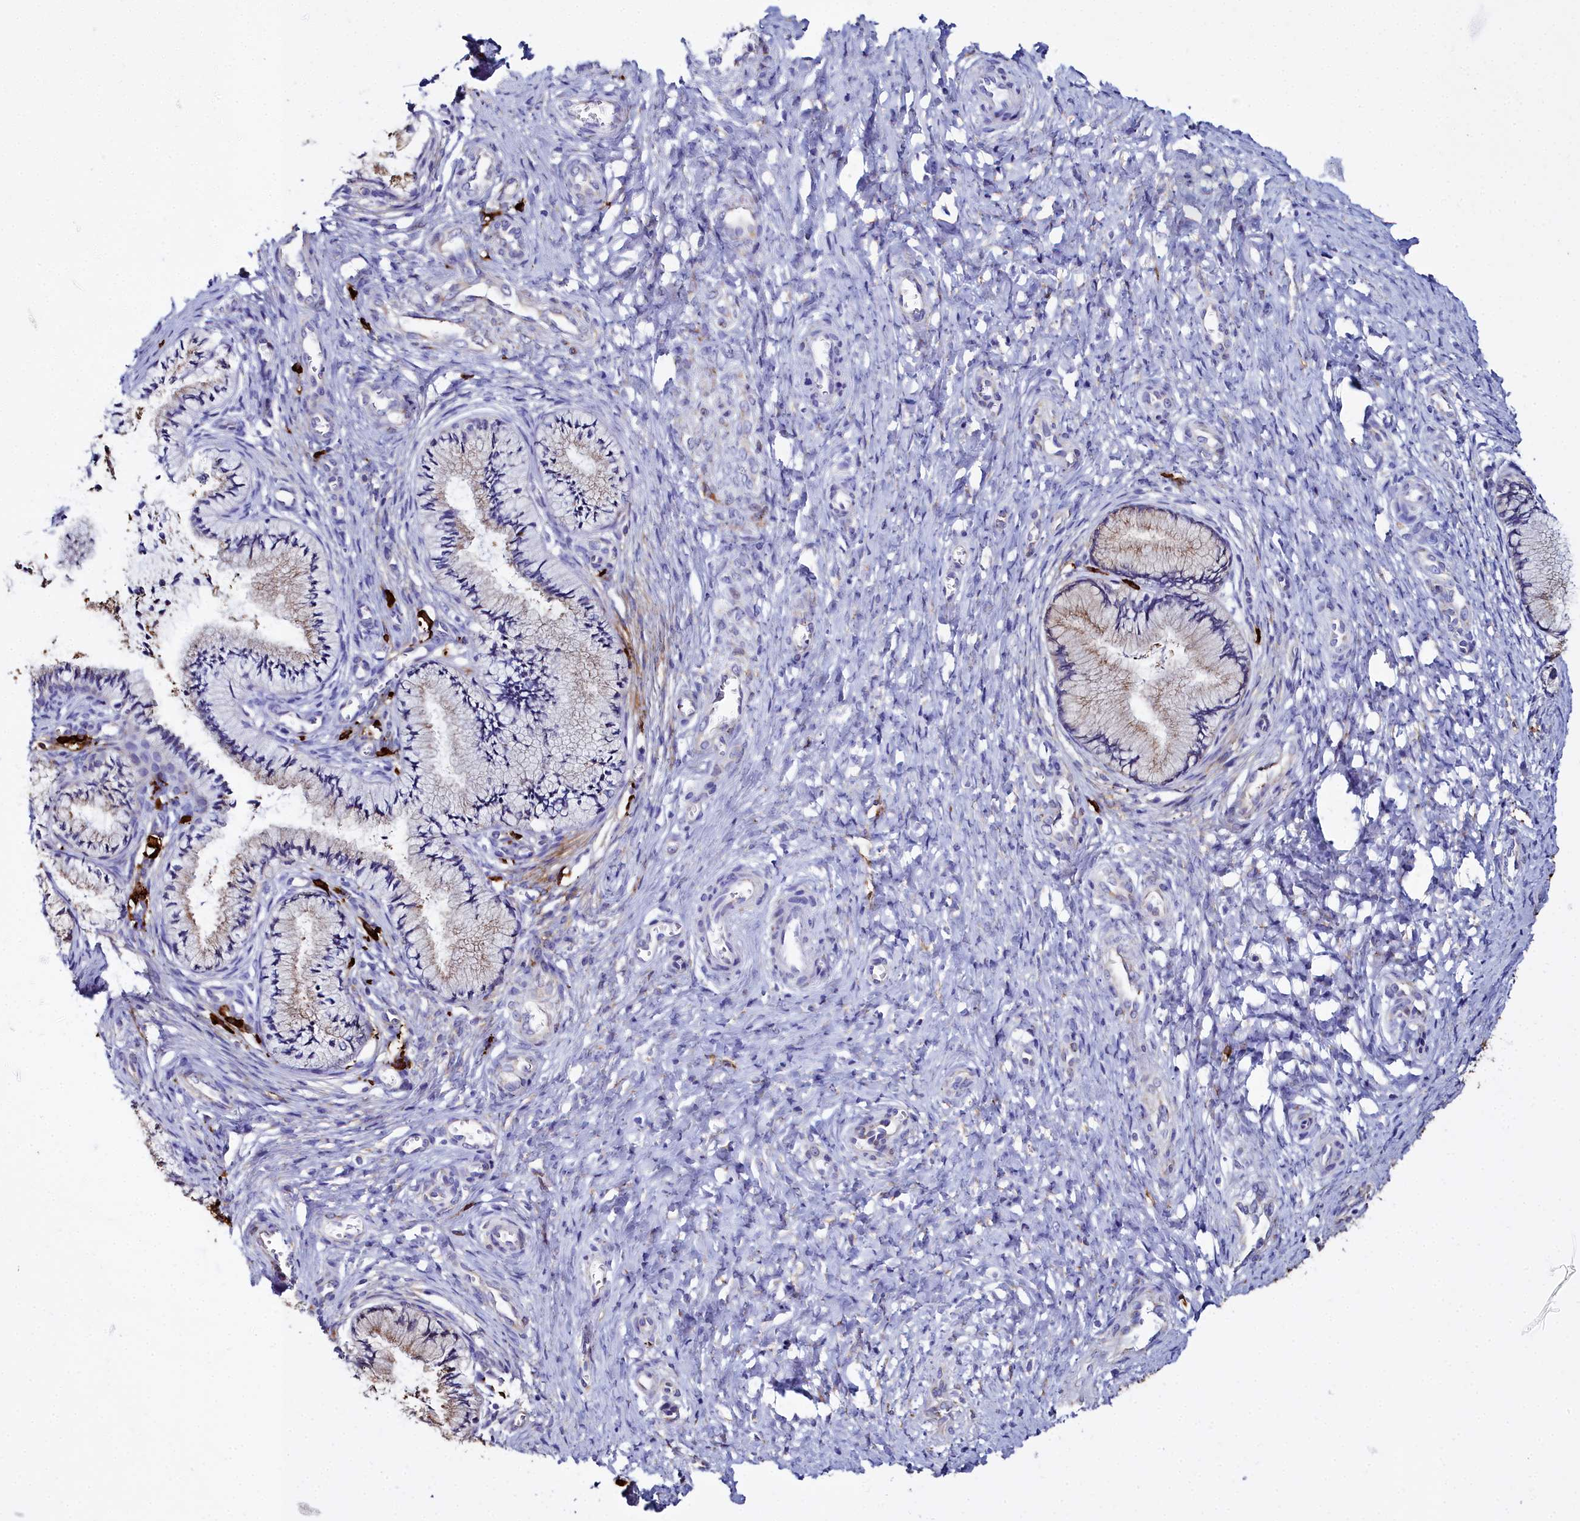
{"staining": {"intensity": "moderate", "quantity": "25%-75%", "location": "cytoplasmic/membranous"}, "tissue": "cervix", "cell_type": "Glandular cells", "image_type": "normal", "snomed": [{"axis": "morphology", "description": "Normal tissue, NOS"}, {"axis": "topography", "description": "Cervix"}], "caption": "An immunohistochemistry (IHC) micrograph of normal tissue is shown. Protein staining in brown highlights moderate cytoplasmic/membranous positivity in cervix within glandular cells.", "gene": "TXNDC5", "patient": {"sex": "female", "age": 36}}